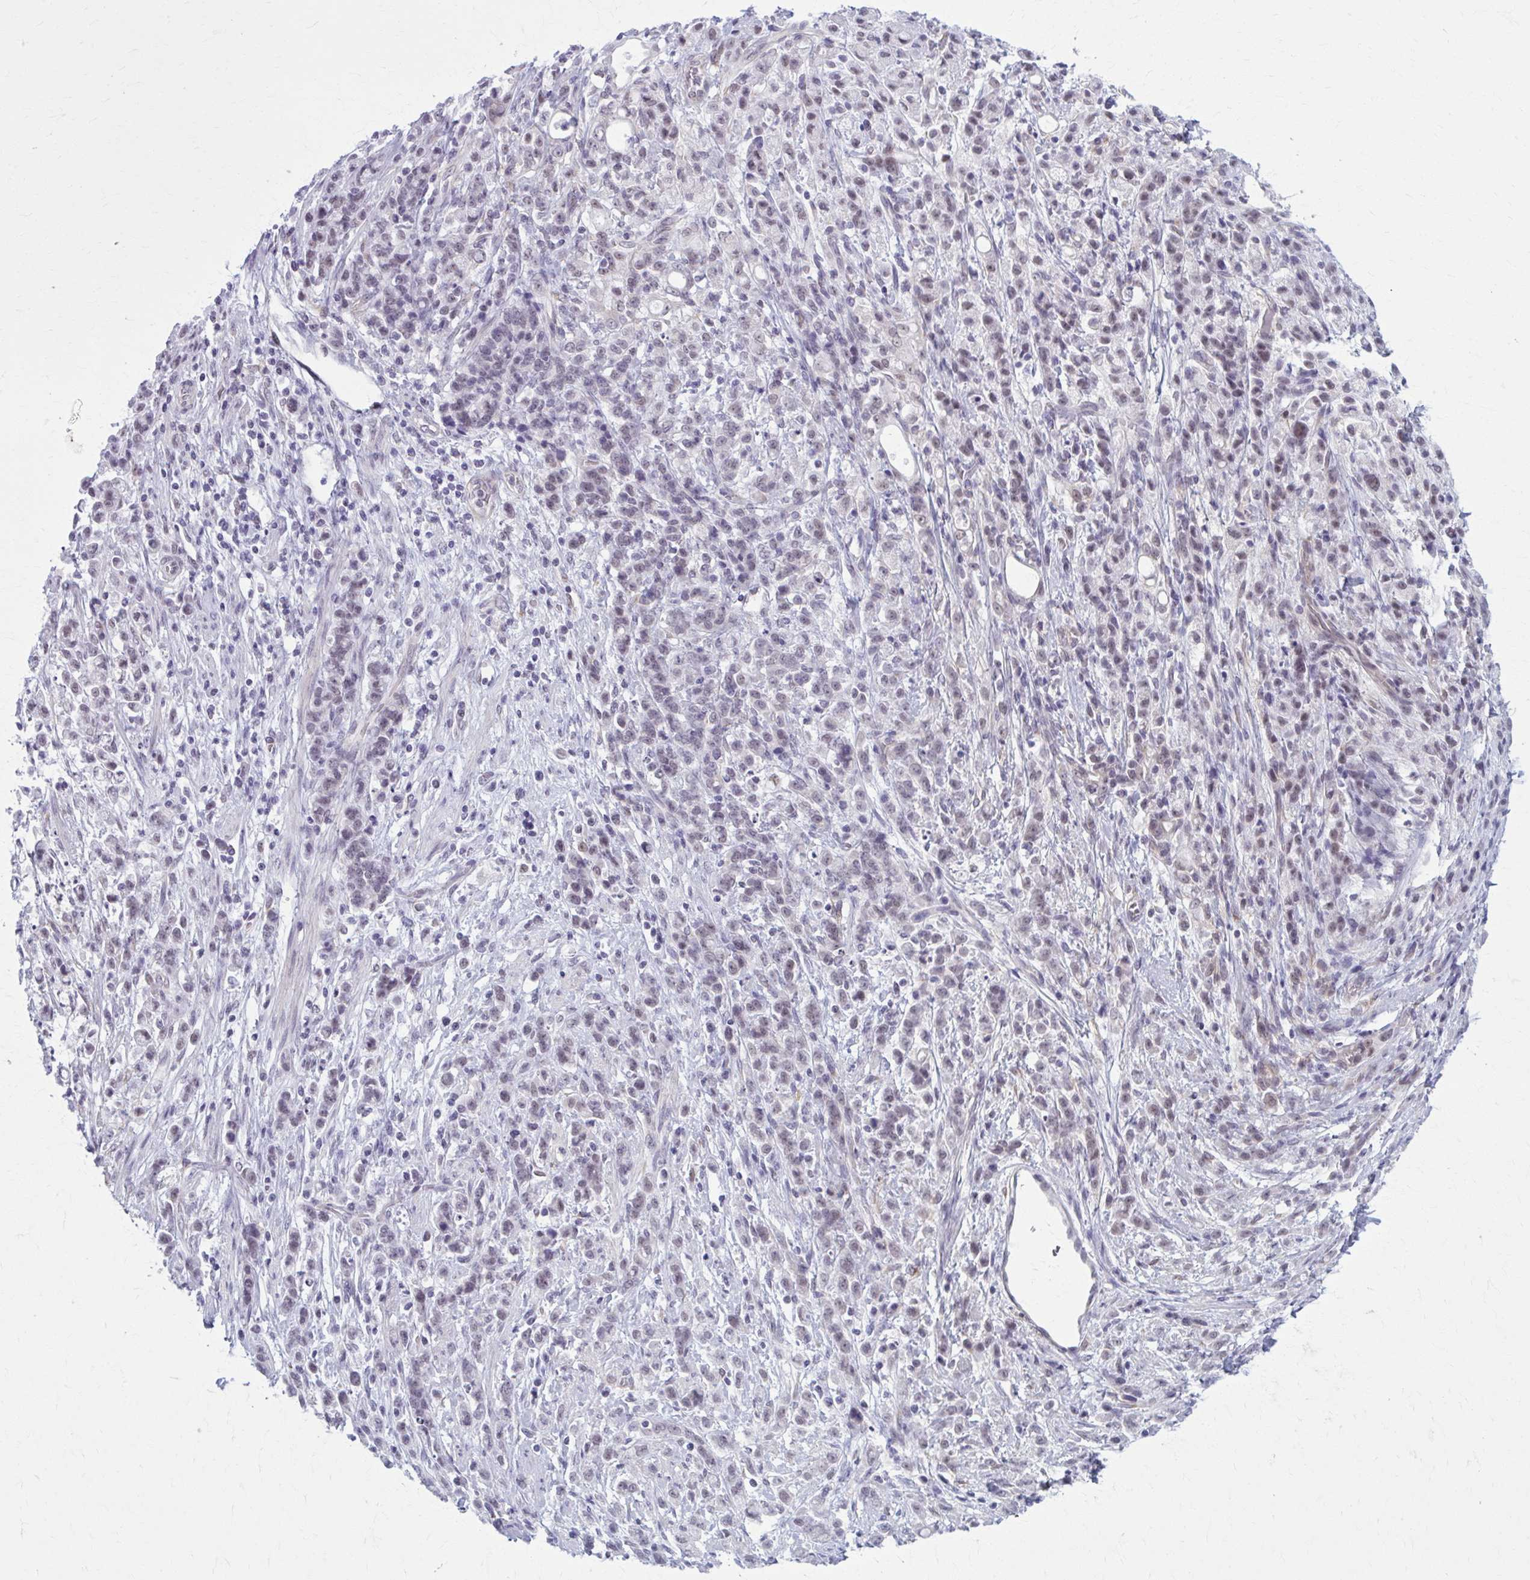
{"staining": {"intensity": "negative", "quantity": "none", "location": "none"}, "tissue": "stomach cancer", "cell_type": "Tumor cells", "image_type": "cancer", "snomed": [{"axis": "morphology", "description": "Adenocarcinoma, NOS"}, {"axis": "topography", "description": "Stomach"}], "caption": "This is an immunohistochemistry (IHC) histopathology image of human stomach cancer. There is no staining in tumor cells.", "gene": "NUMBL", "patient": {"sex": "female", "age": 60}}